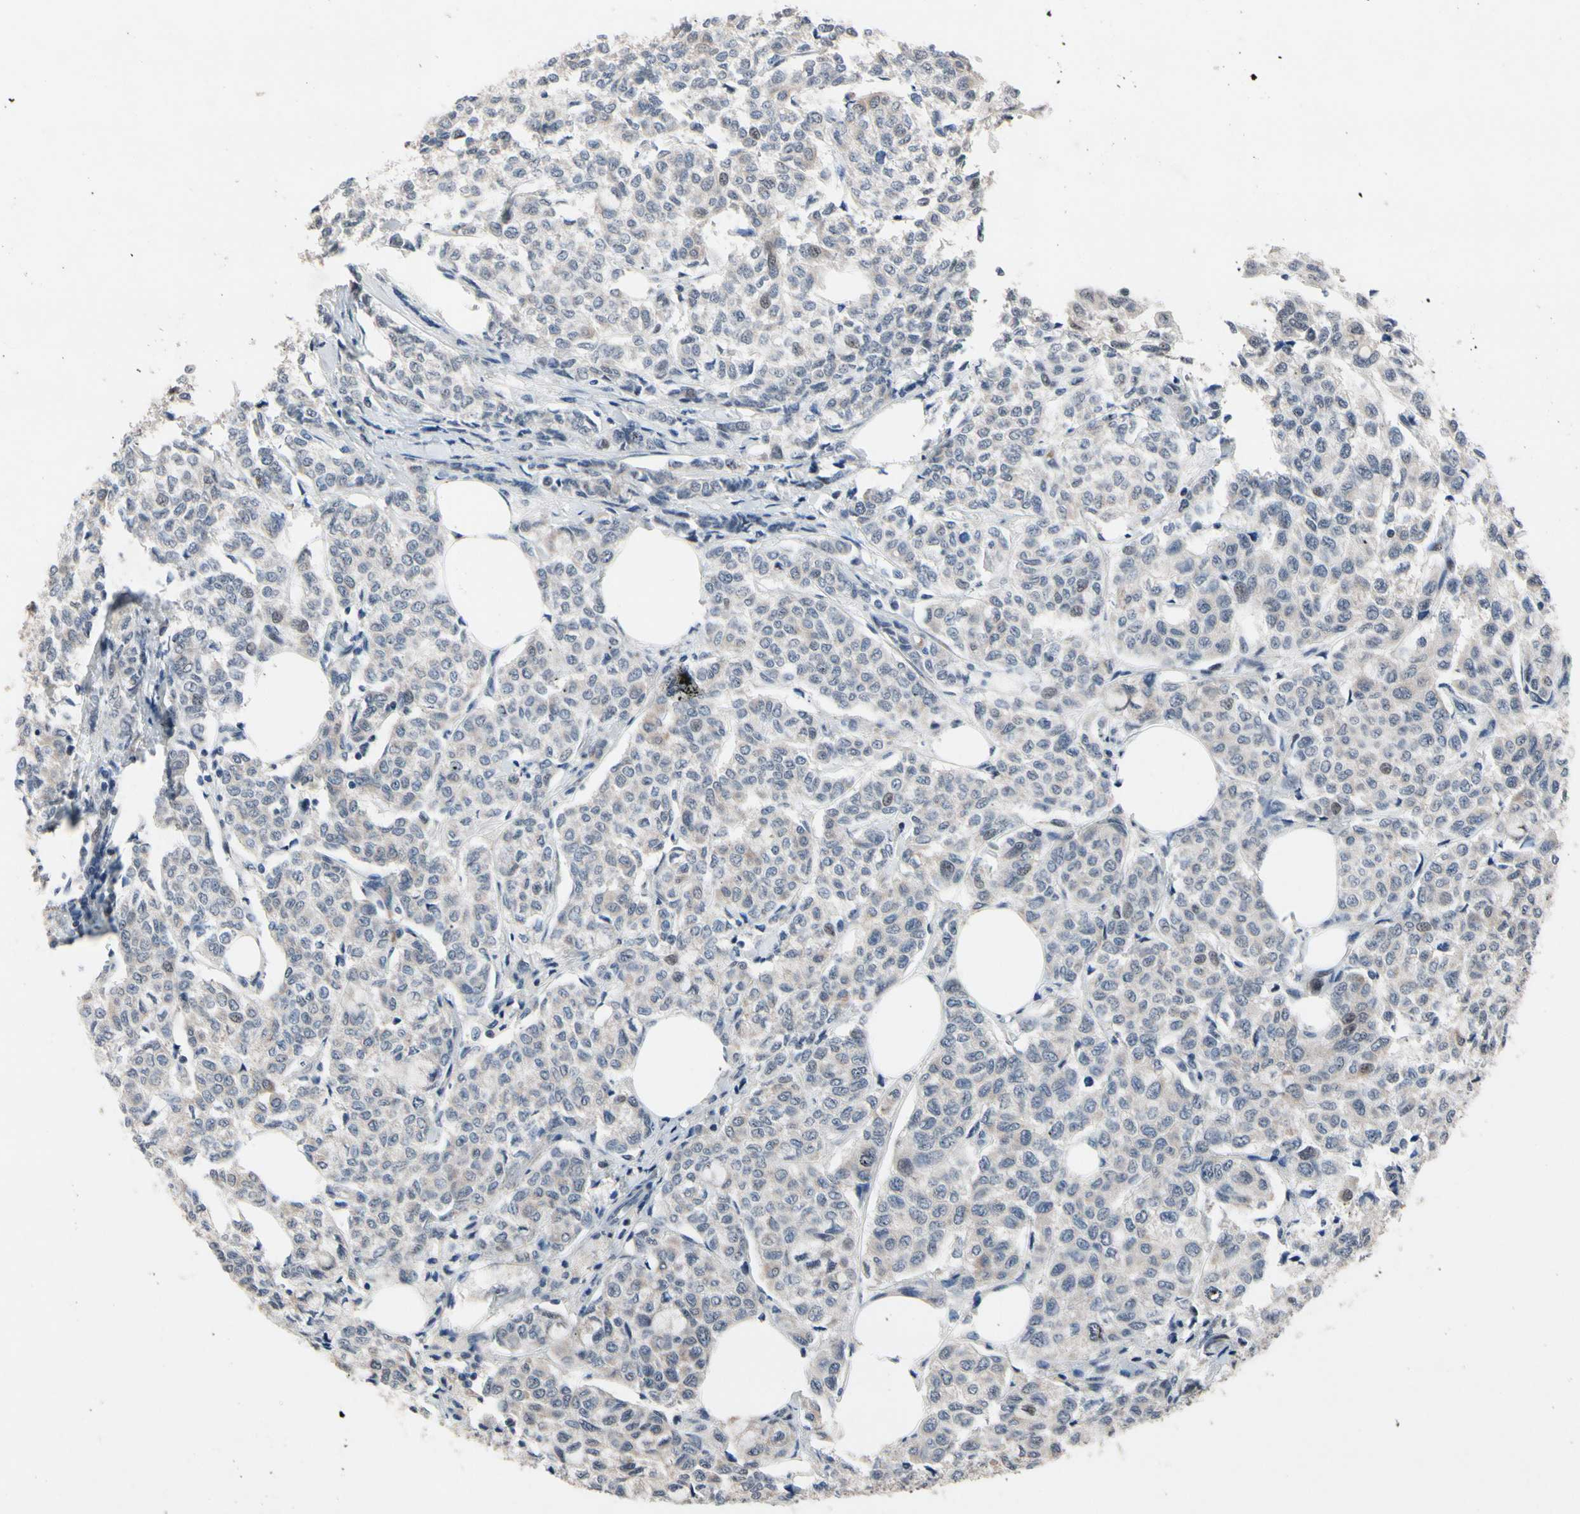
{"staining": {"intensity": "weak", "quantity": "<25%", "location": "cytoplasmic/membranous,nuclear"}, "tissue": "breast cancer", "cell_type": "Tumor cells", "image_type": "cancer", "snomed": [{"axis": "morphology", "description": "Lobular carcinoma"}, {"axis": "topography", "description": "Breast"}], "caption": "Immunohistochemical staining of breast cancer (lobular carcinoma) shows no significant positivity in tumor cells.", "gene": "SOX7", "patient": {"sex": "female", "age": 60}}